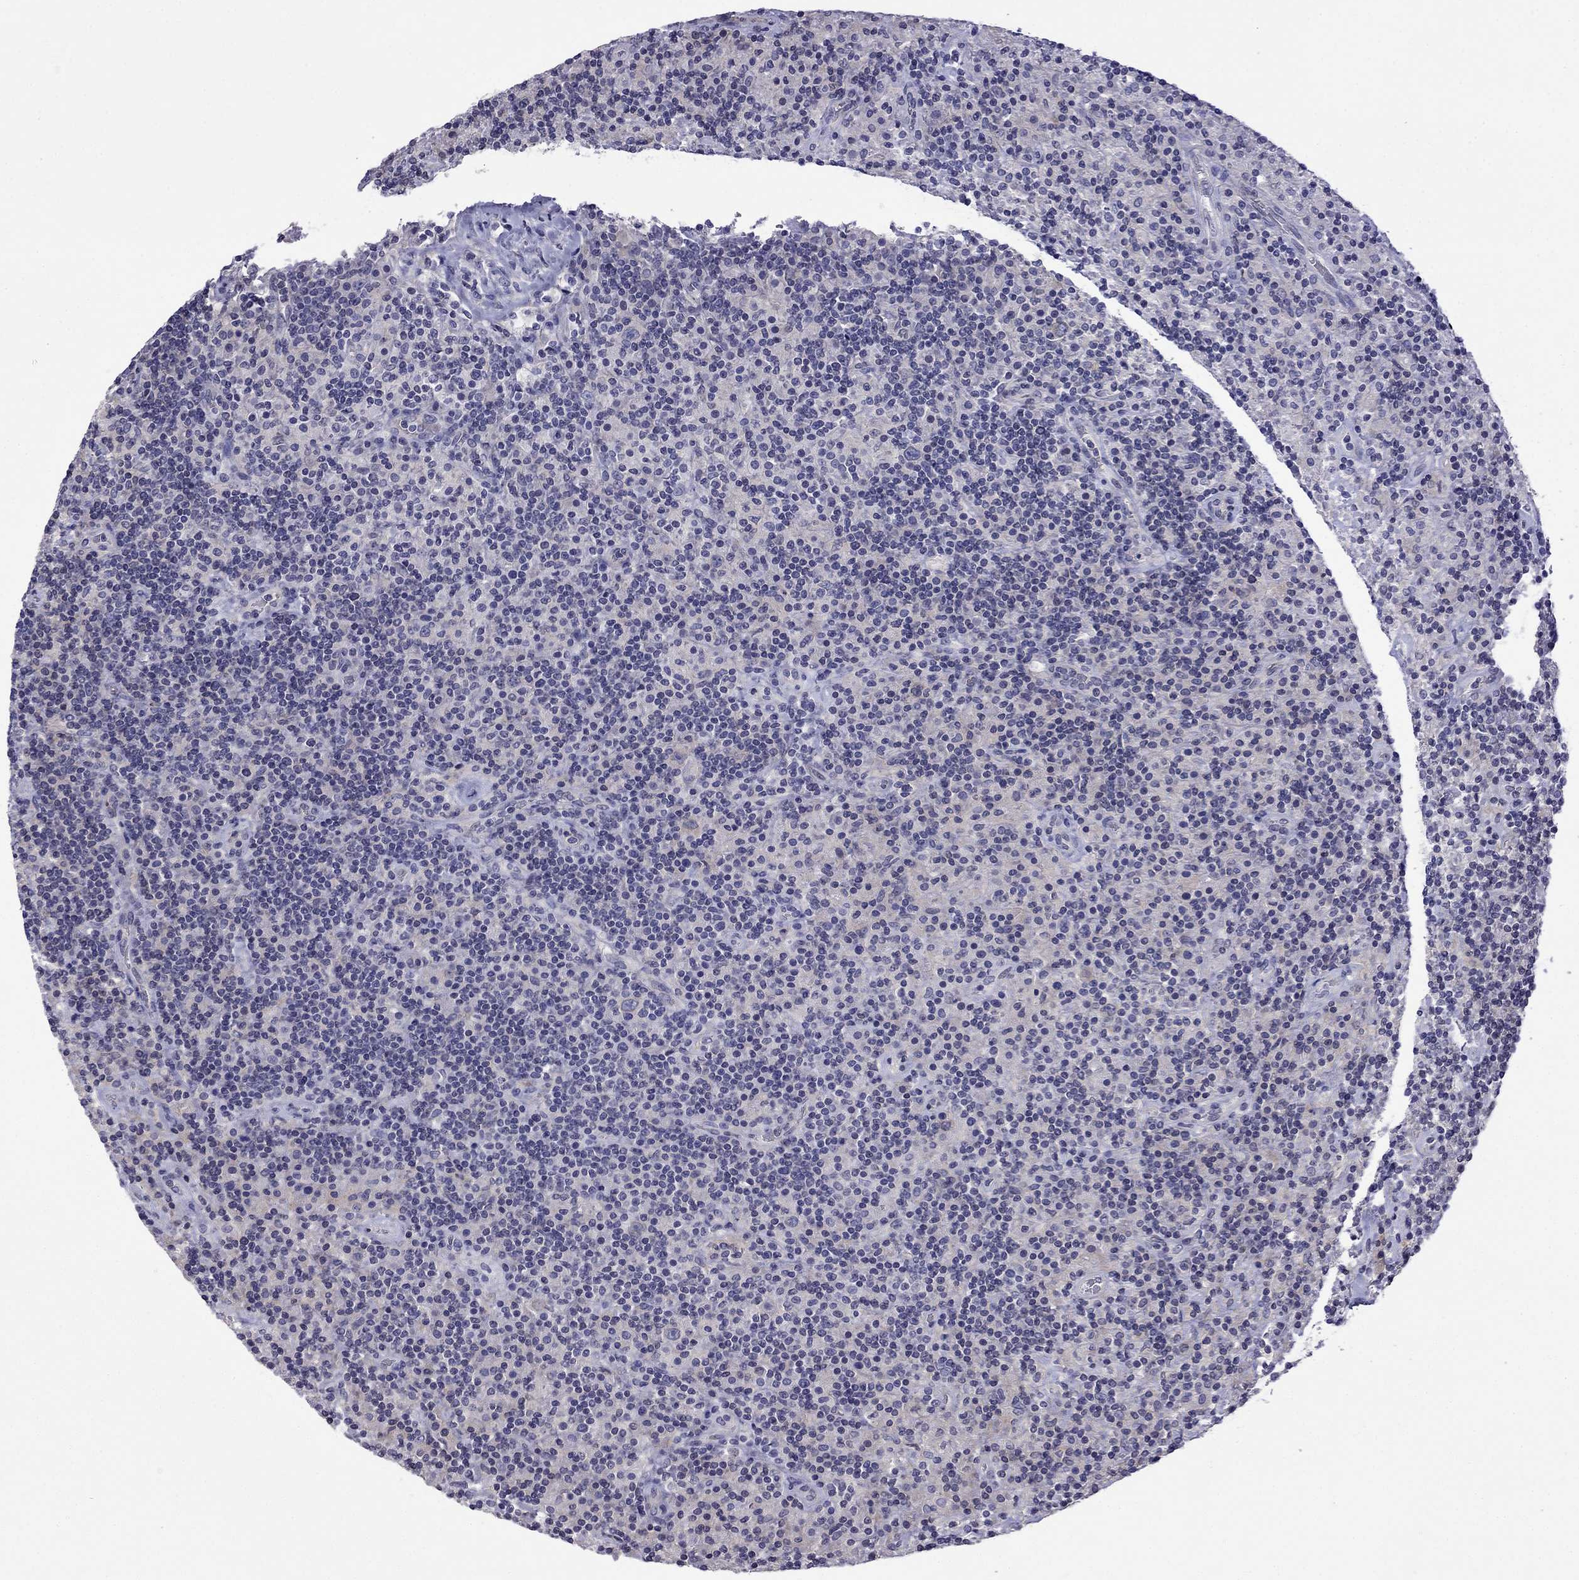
{"staining": {"intensity": "negative", "quantity": "none", "location": "none"}, "tissue": "lymphoma", "cell_type": "Tumor cells", "image_type": "cancer", "snomed": [{"axis": "morphology", "description": "Hodgkin's disease, NOS"}, {"axis": "topography", "description": "Lymph node"}], "caption": "The micrograph demonstrates no significant staining in tumor cells of lymphoma.", "gene": "PRR18", "patient": {"sex": "male", "age": 70}}